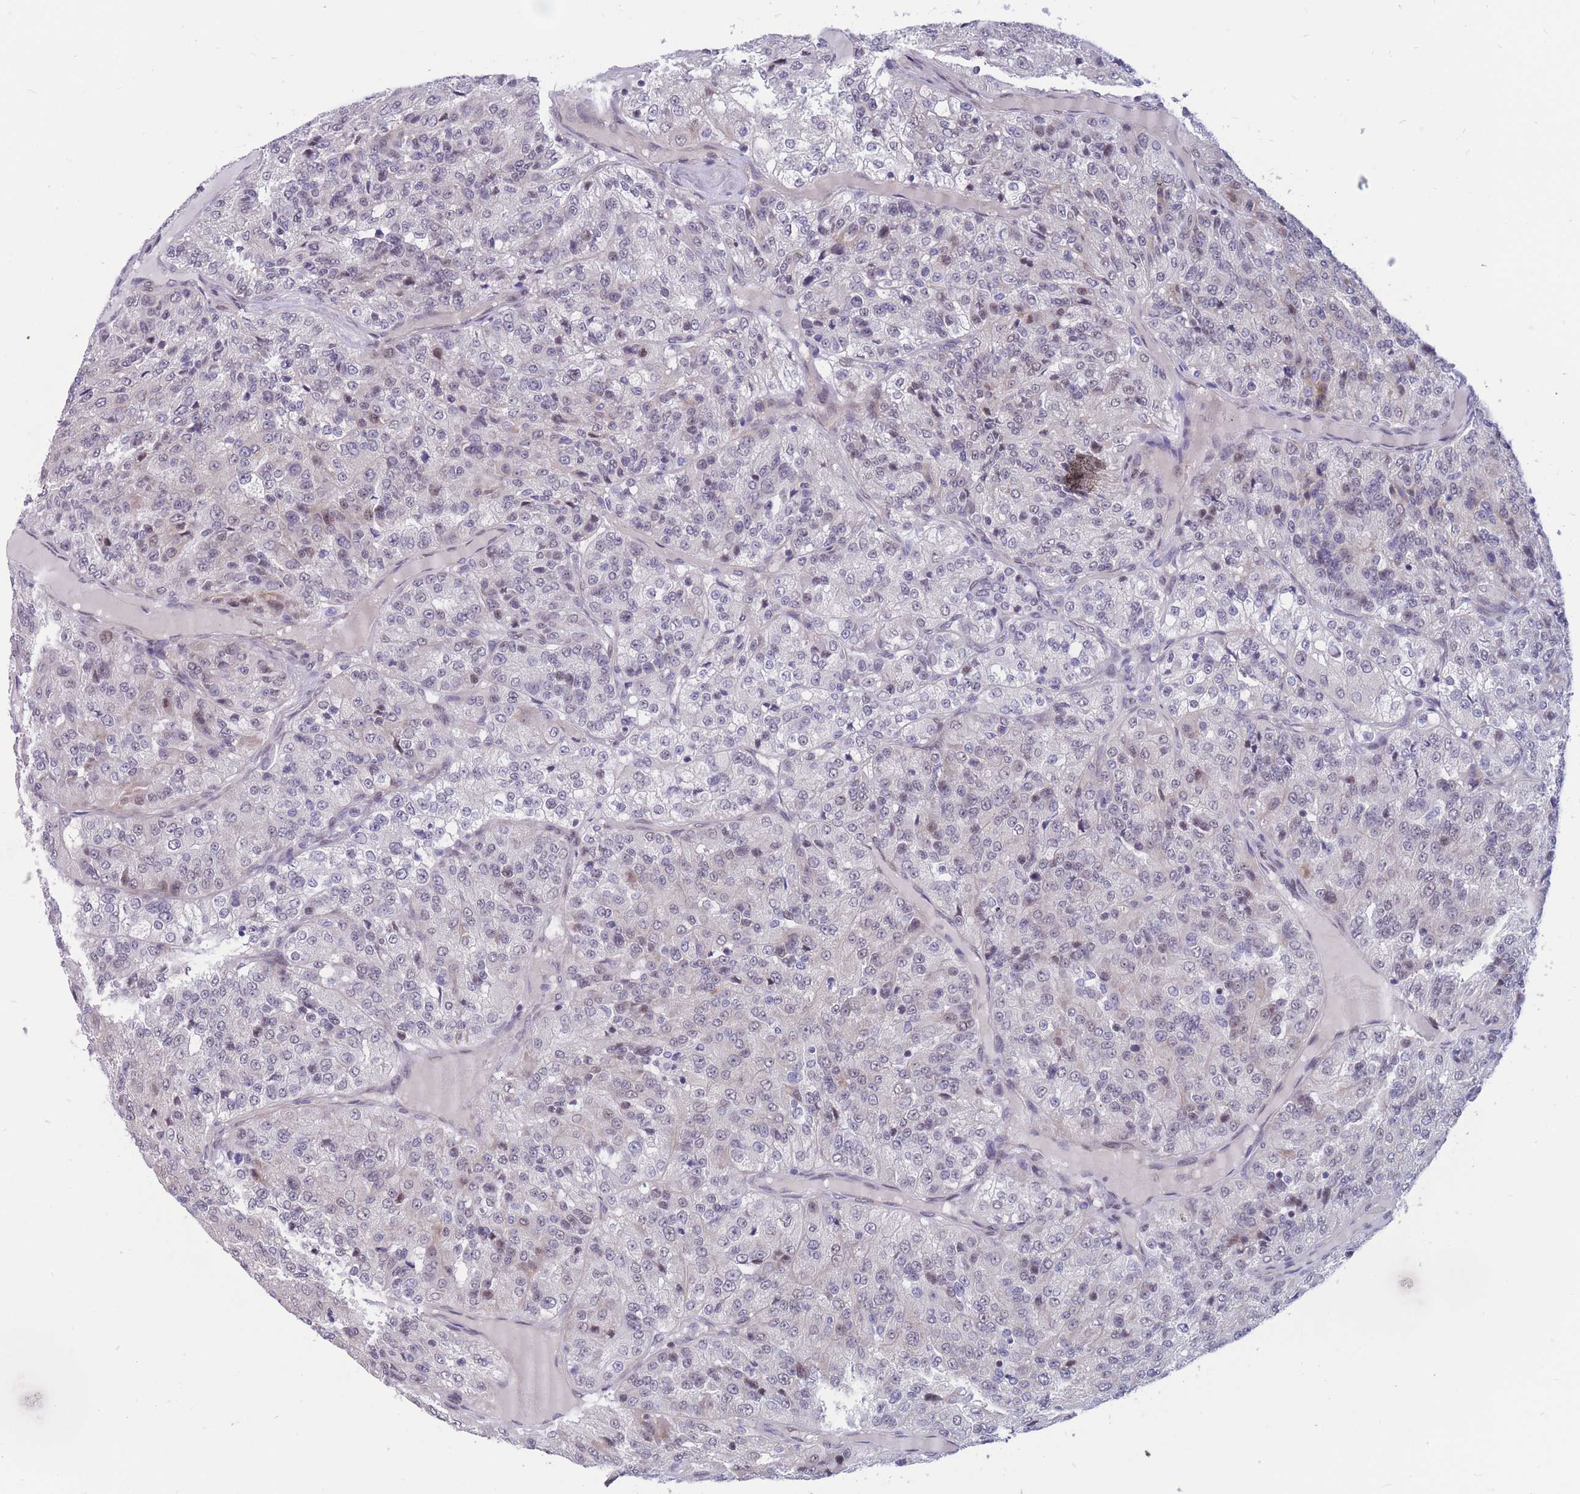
{"staining": {"intensity": "weak", "quantity": "<25%", "location": "cytoplasmic/membranous"}, "tissue": "renal cancer", "cell_type": "Tumor cells", "image_type": "cancer", "snomed": [{"axis": "morphology", "description": "Adenocarcinoma, NOS"}, {"axis": "topography", "description": "Kidney"}], "caption": "High power microscopy image of an immunohistochemistry micrograph of renal cancer (adenocarcinoma), revealing no significant expression in tumor cells.", "gene": "BCL9L", "patient": {"sex": "female", "age": 63}}